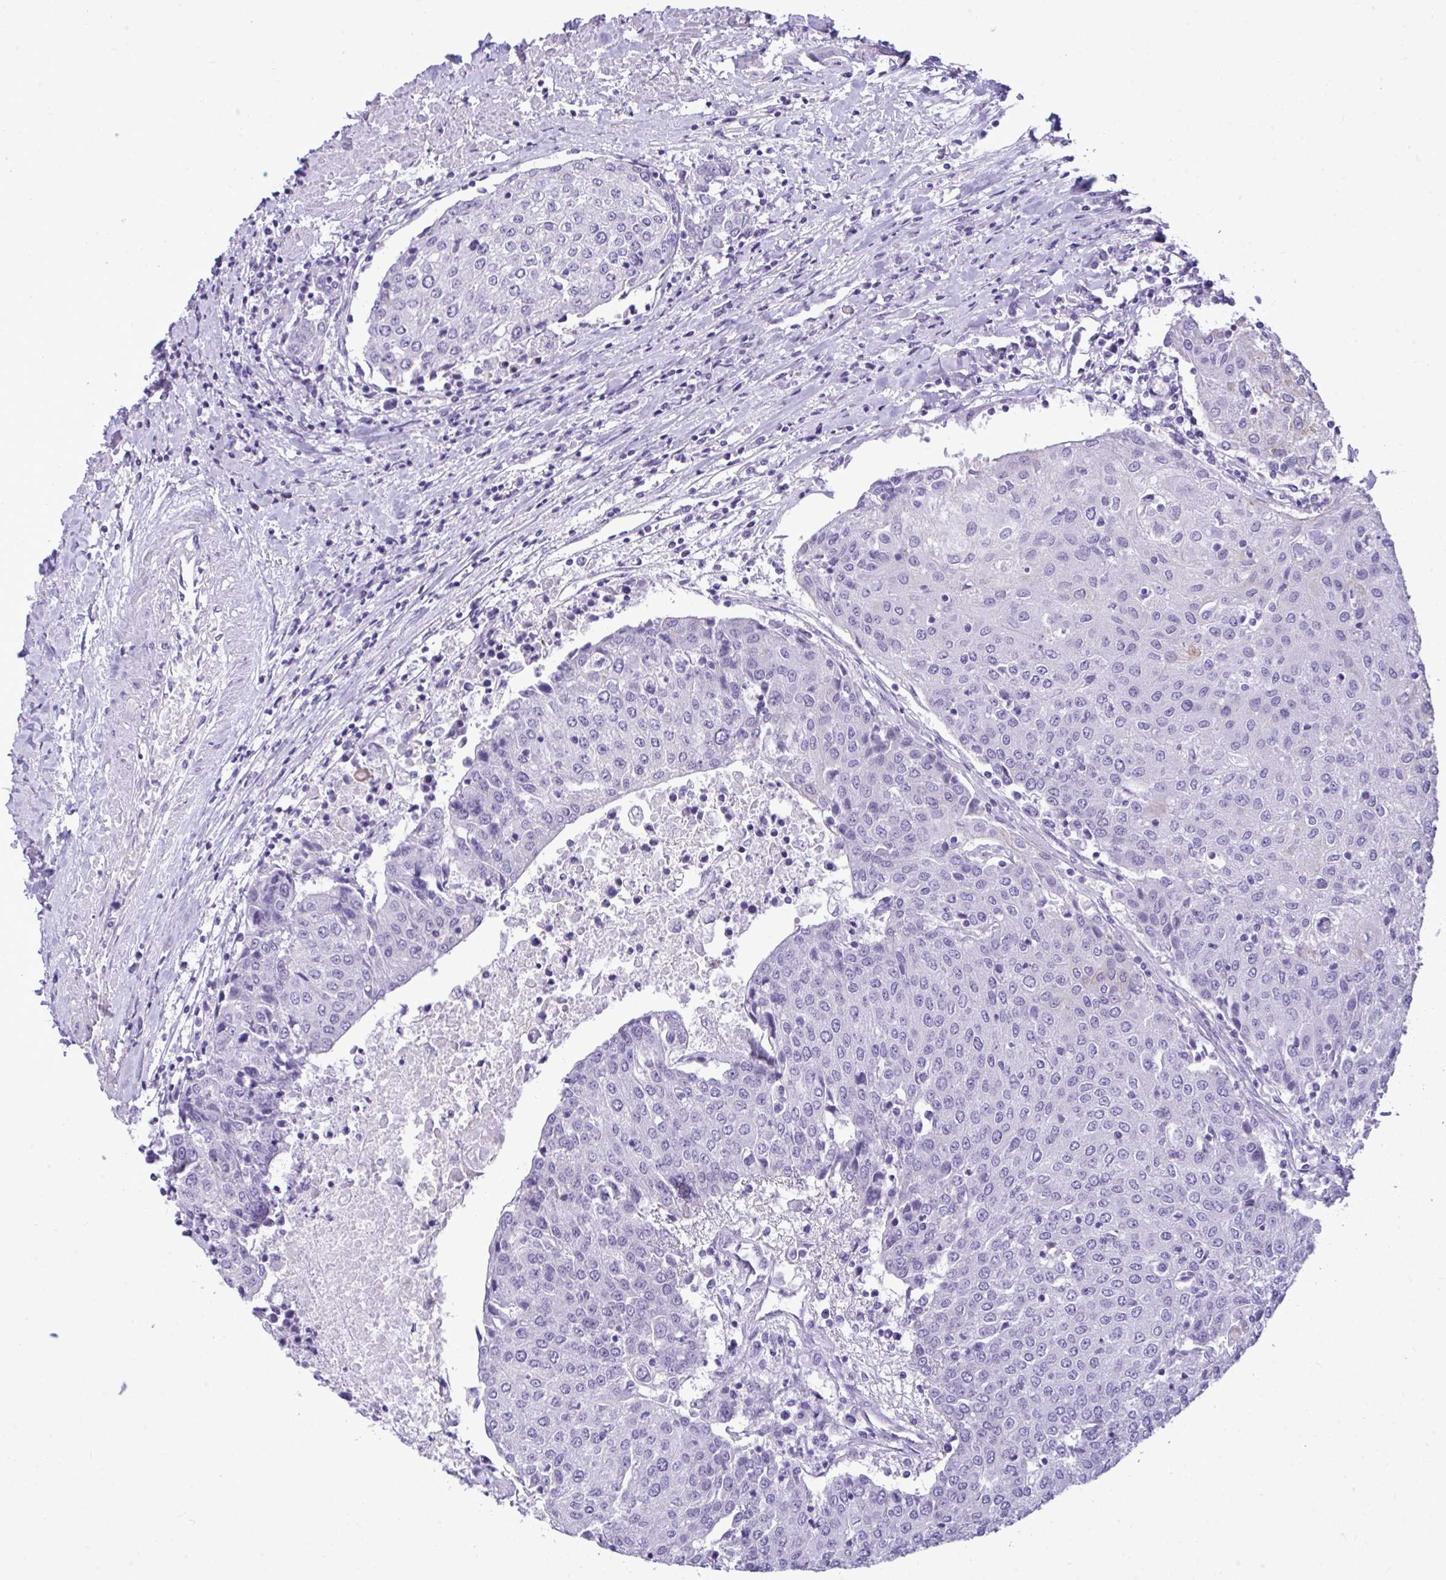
{"staining": {"intensity": "negative", "quantity": "none", "location": "none"}, "tissue": "urothelial cancer", "cell_type": "Tumor cells", "image_type": "cancer", "snomed": [{"axis": "morphology", "description": "Urothelial carcinoma, High grade"}, {"axis": "topography", "description": "Urinary bladder"}], "caption": "A photomicrograph of human urothelial cancer is negative for staining in tumor cells.", "gene": "PRM2", "patient": {"sex": "female", "age": 85}}